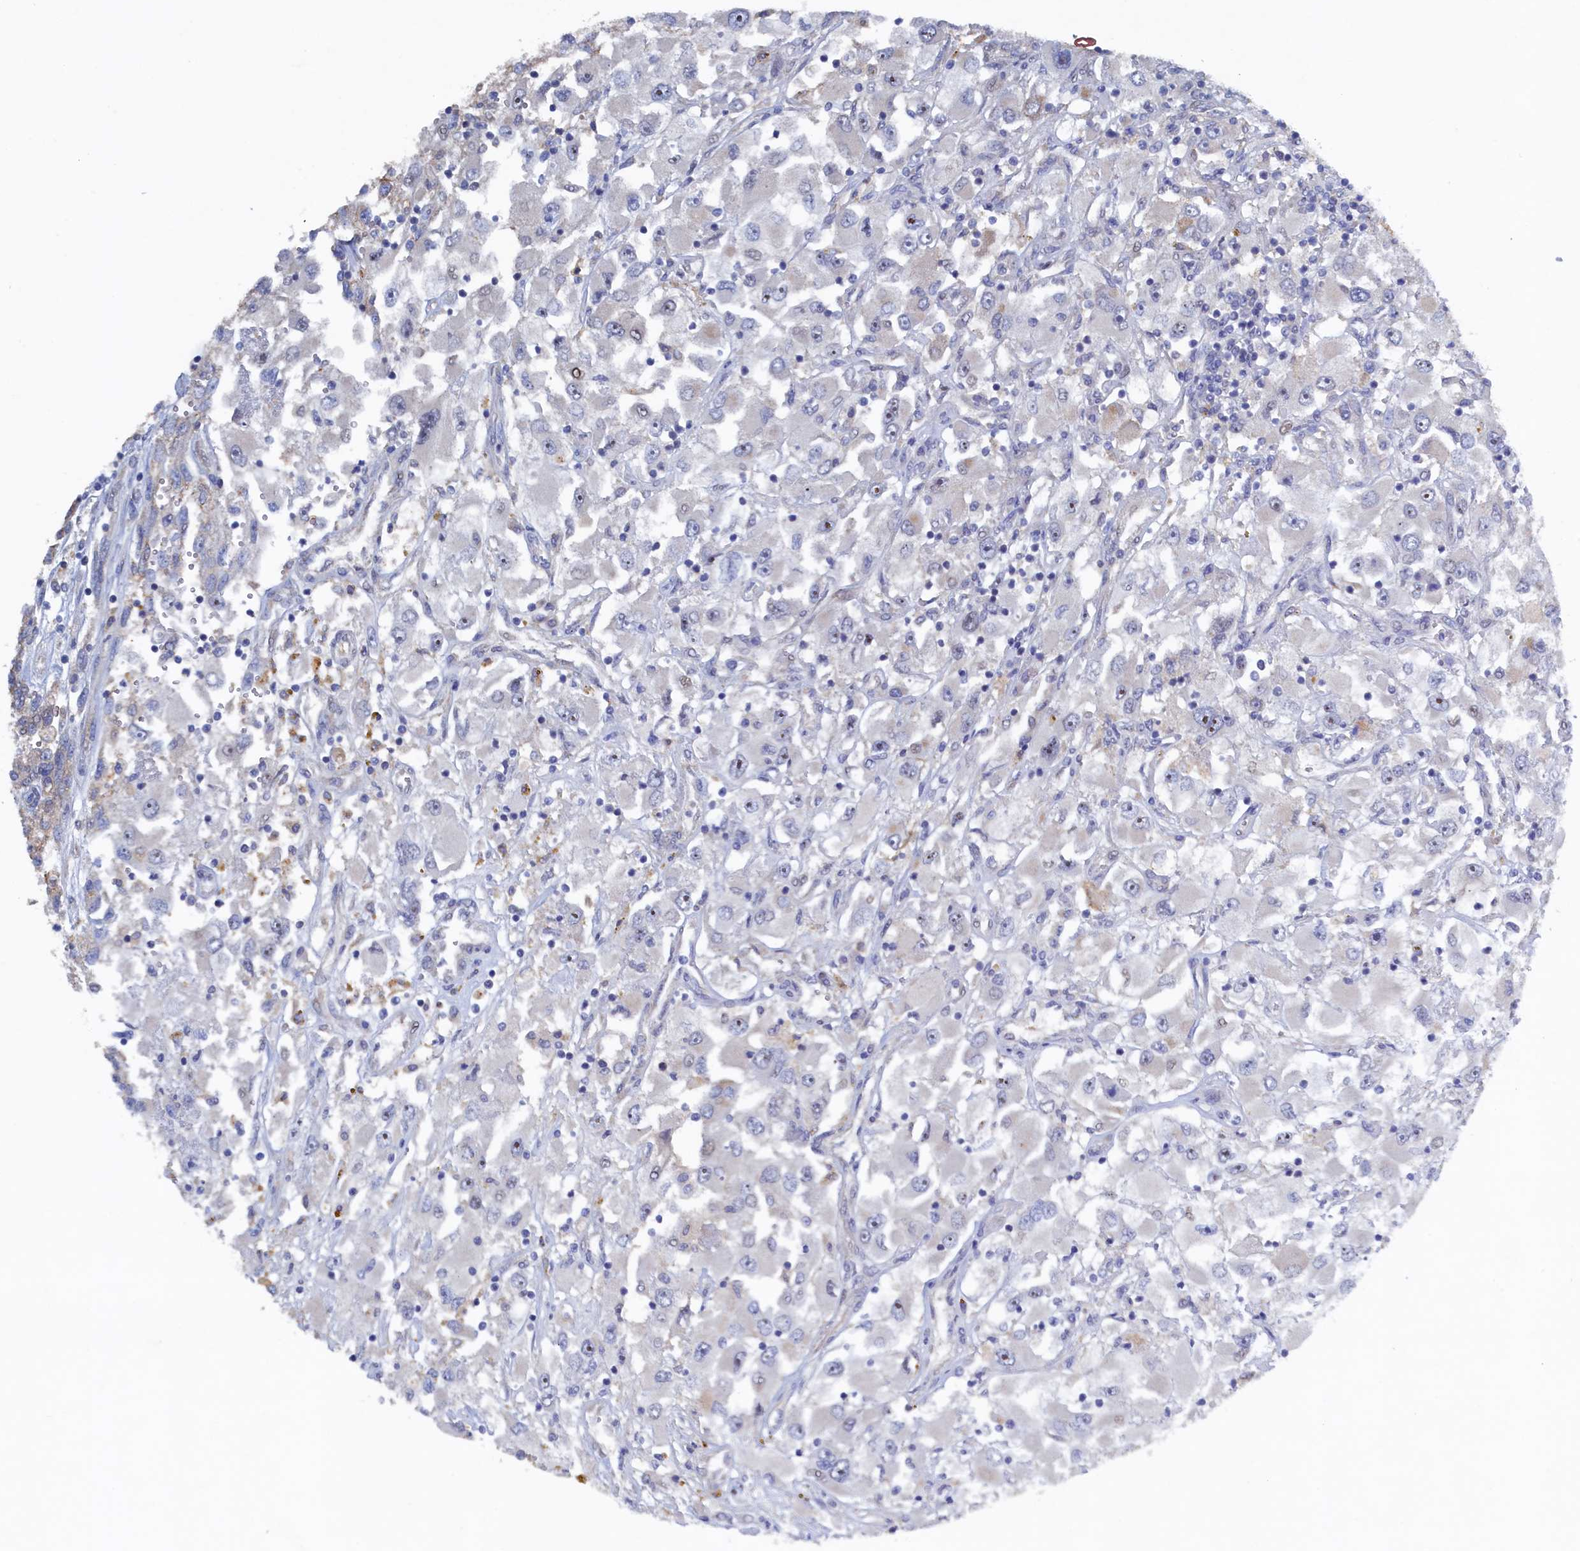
{"staining": {"intensity": "negative", "quantity": "none", "location": "none"}, "tissue": "renal cancer", "cell_type": "Tumor cells", "image_type": "cancer", "snomed": [{"axis": "morphology", "description": "Adenocarcinoma, NOS"}, {"axis": "topography", "description": "Kidney"}], "caption": "DAB immunohistochemical staining of adenocarcinoma (renal) exhibits no significant staining in tumor cells.", "gene": "CBLIF", "patient": {"sex": "female", "age": 52}}